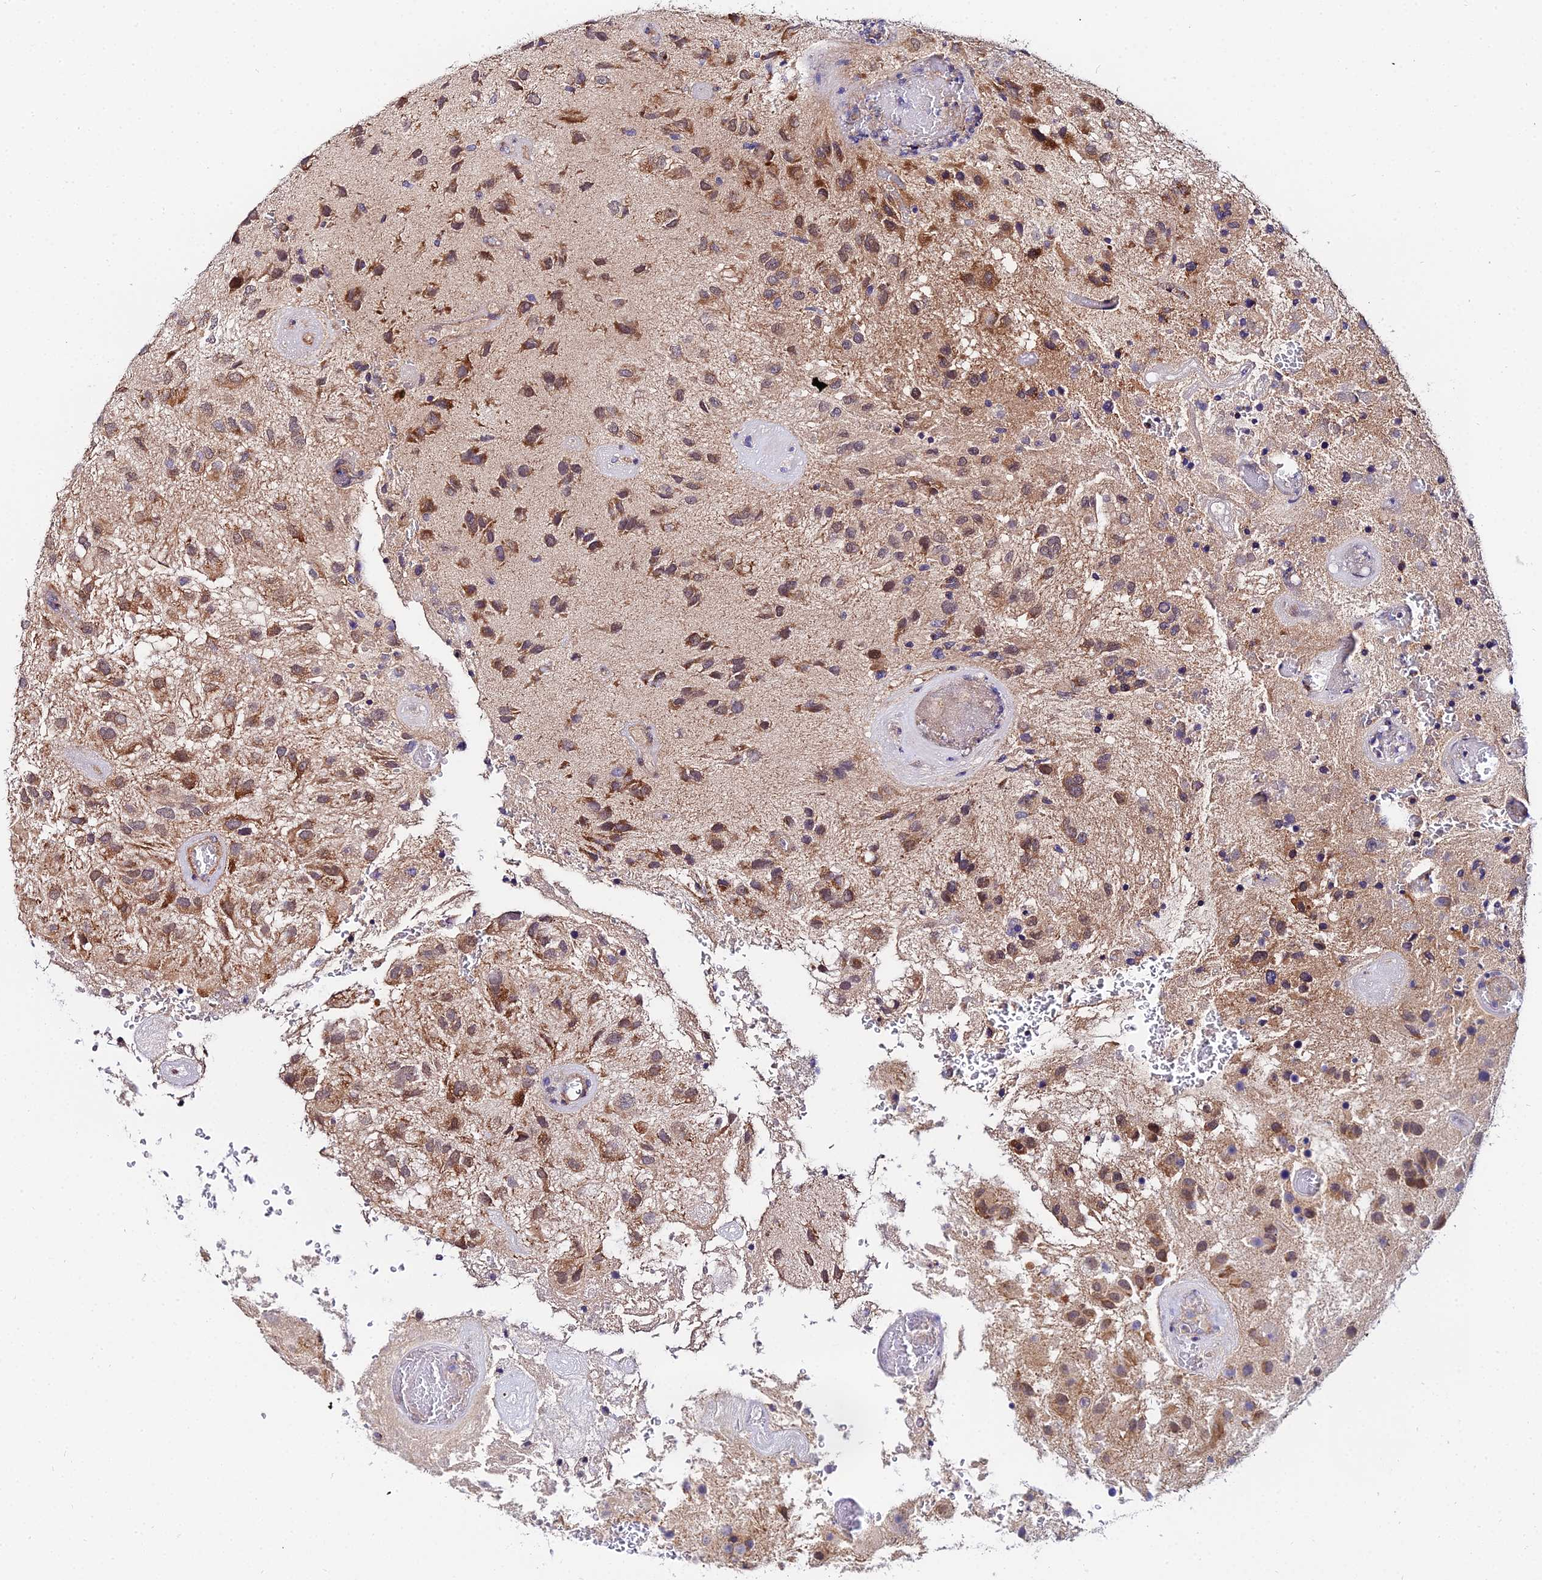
{"staining": {"intensity": "moderate", "quantity": ">75%", "location": "cytoplasmic/membranous"}, "tissue": "glioma", "cell_type": "Tumor cells", "image_type": "cancer", "snomed": [{"axis": "morphology", "description": "Glioma, malignant, Low grade"}, {"axis": "topography", "description": "Brain"}], "caption": "Immunohistochemical staining of human glioma exhibits medium levels of moderate cytoplasmic/membranous expression in about >75% of tumor cells.", "gene": "ACOT2", "patient": {"sex": "male", "age": 66}}